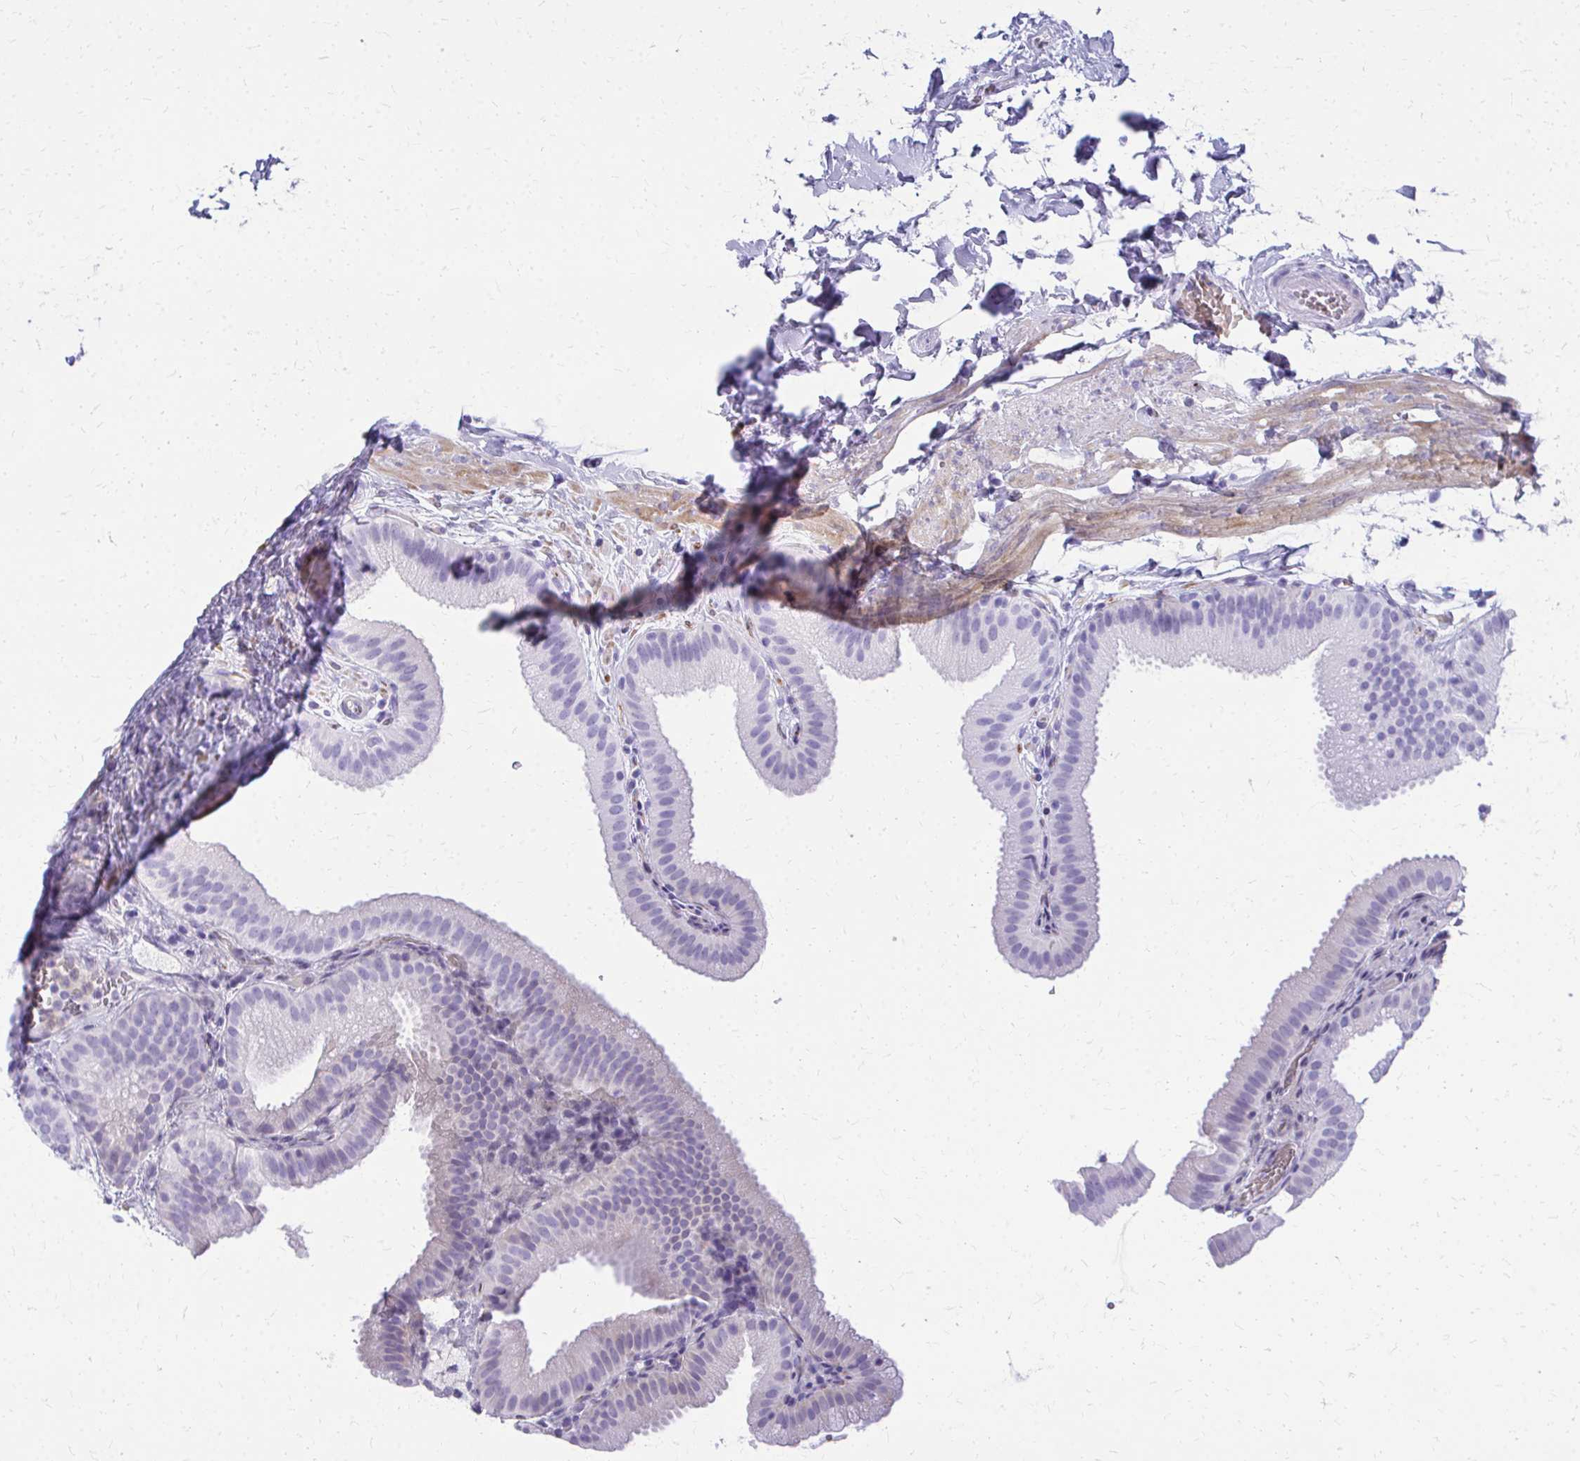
{"staining": {"intensity": "negative", "quantity": "none", "location": "none"}, "tissue": "gallbladder", "cell_type": "Glandular cells", "image_type": "normal", "snomed": [{"axis": "morphology", "description": "Normal tissue, NOS"}, {"axis": "topography", "description": "Gallbladder"}], "caption": "Gallbladder stained for a protein using immunohistochemistry (IHC) demonstrates no staining glandular cells.", "gene": "TPSG1", "patient": {"sex": "female", "age": 63}}